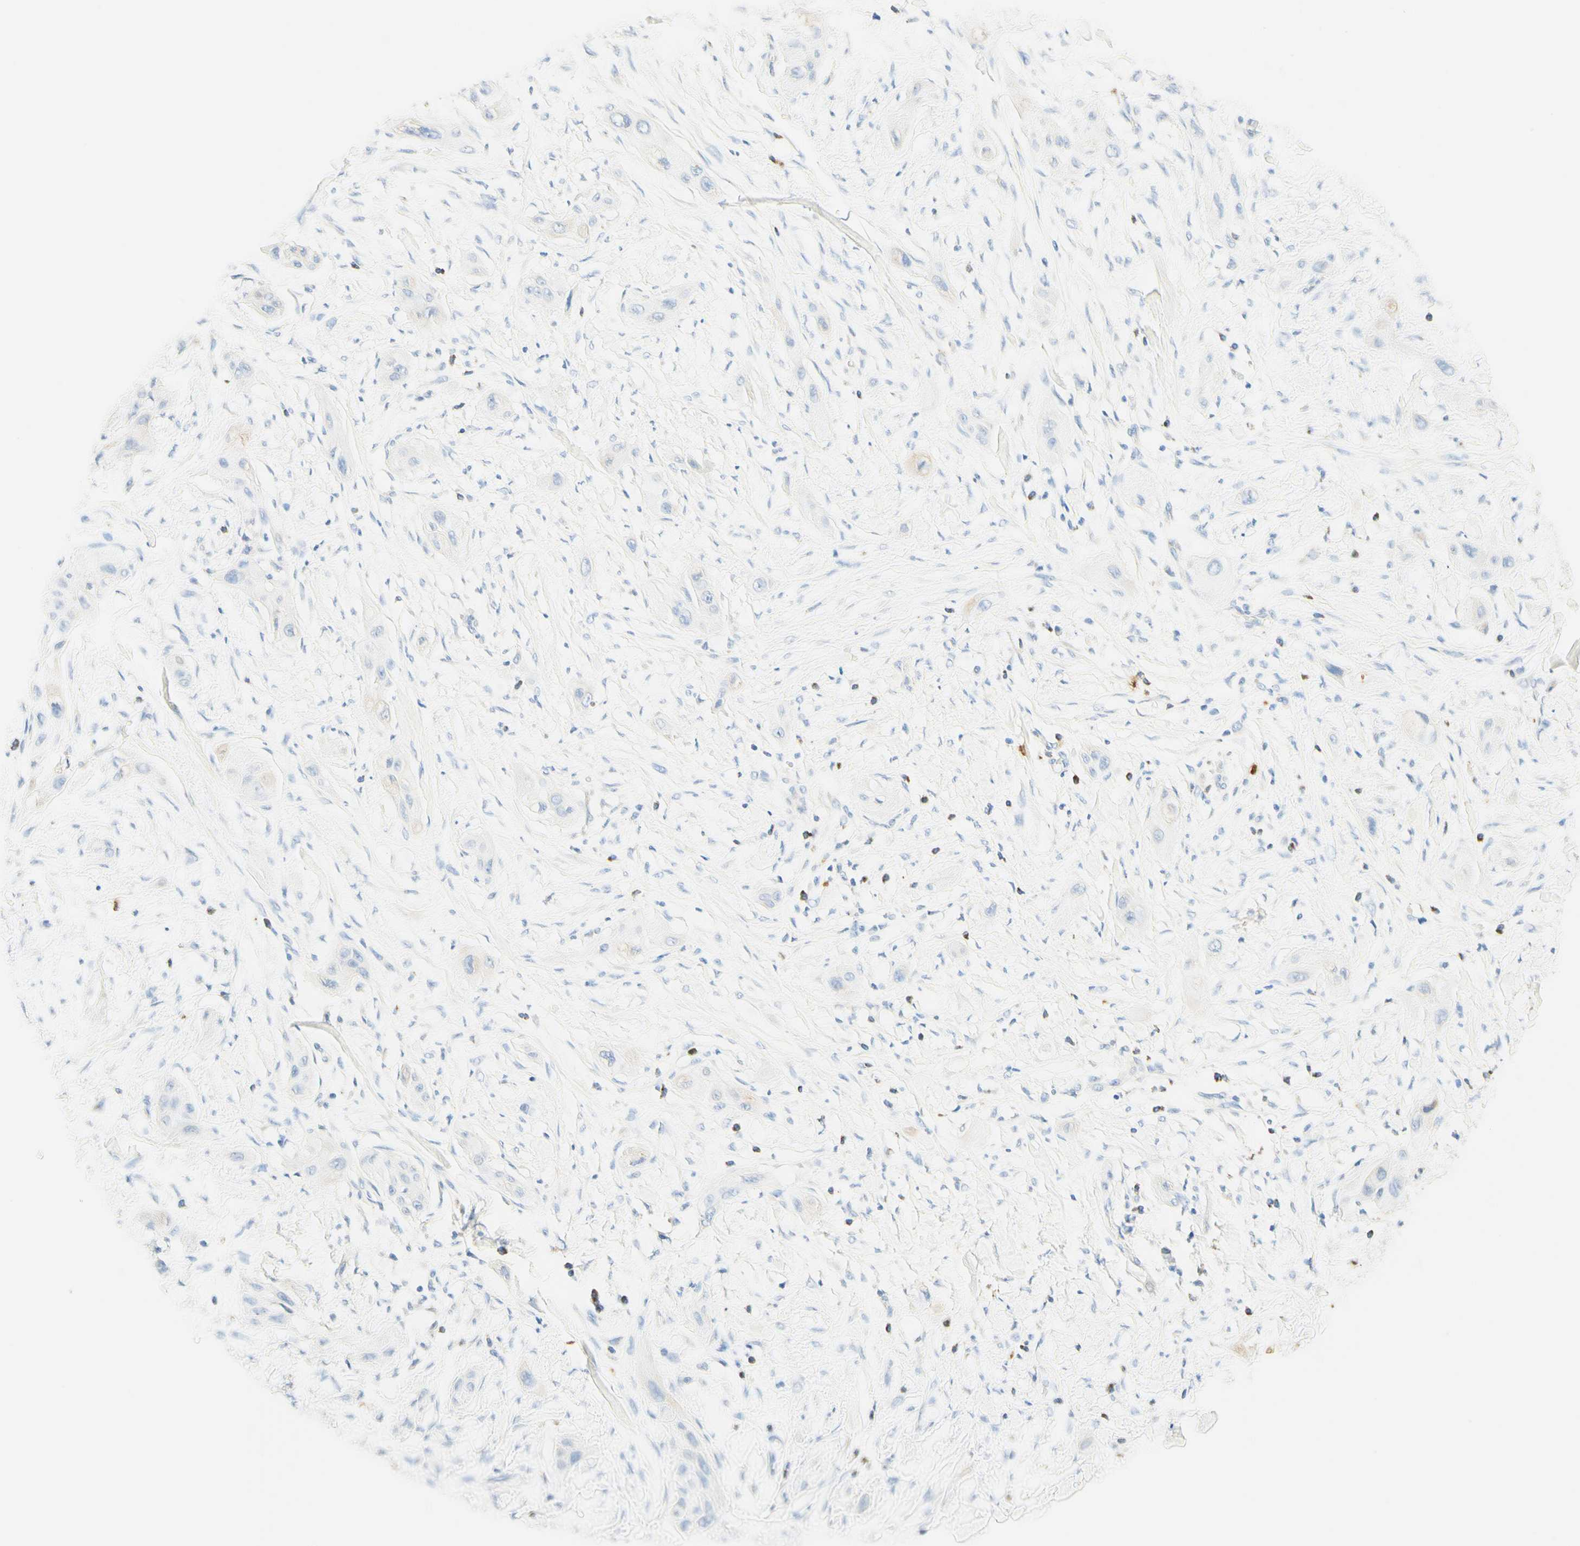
{"staining": {"intensity": "negative", "quantity": "none", "location": "none"}, "tissue": "lung cancer", "cell_type": "Tumor cells", "image_type": "cancer", "snomed": [{"axis": "morphology", "description": "Squamous cell carcinoma, NOS"}, {"axis": "topography", "description": "Lung"}], "caption": "Immunohistochemistry (IHC) histopathology image of neoplastic tissue: human lung cancer stained with DAB exhibits no significant protein positivity in tumor cells.", "gene": "CD63", "patient": {"sex": "female", "age": 47}}